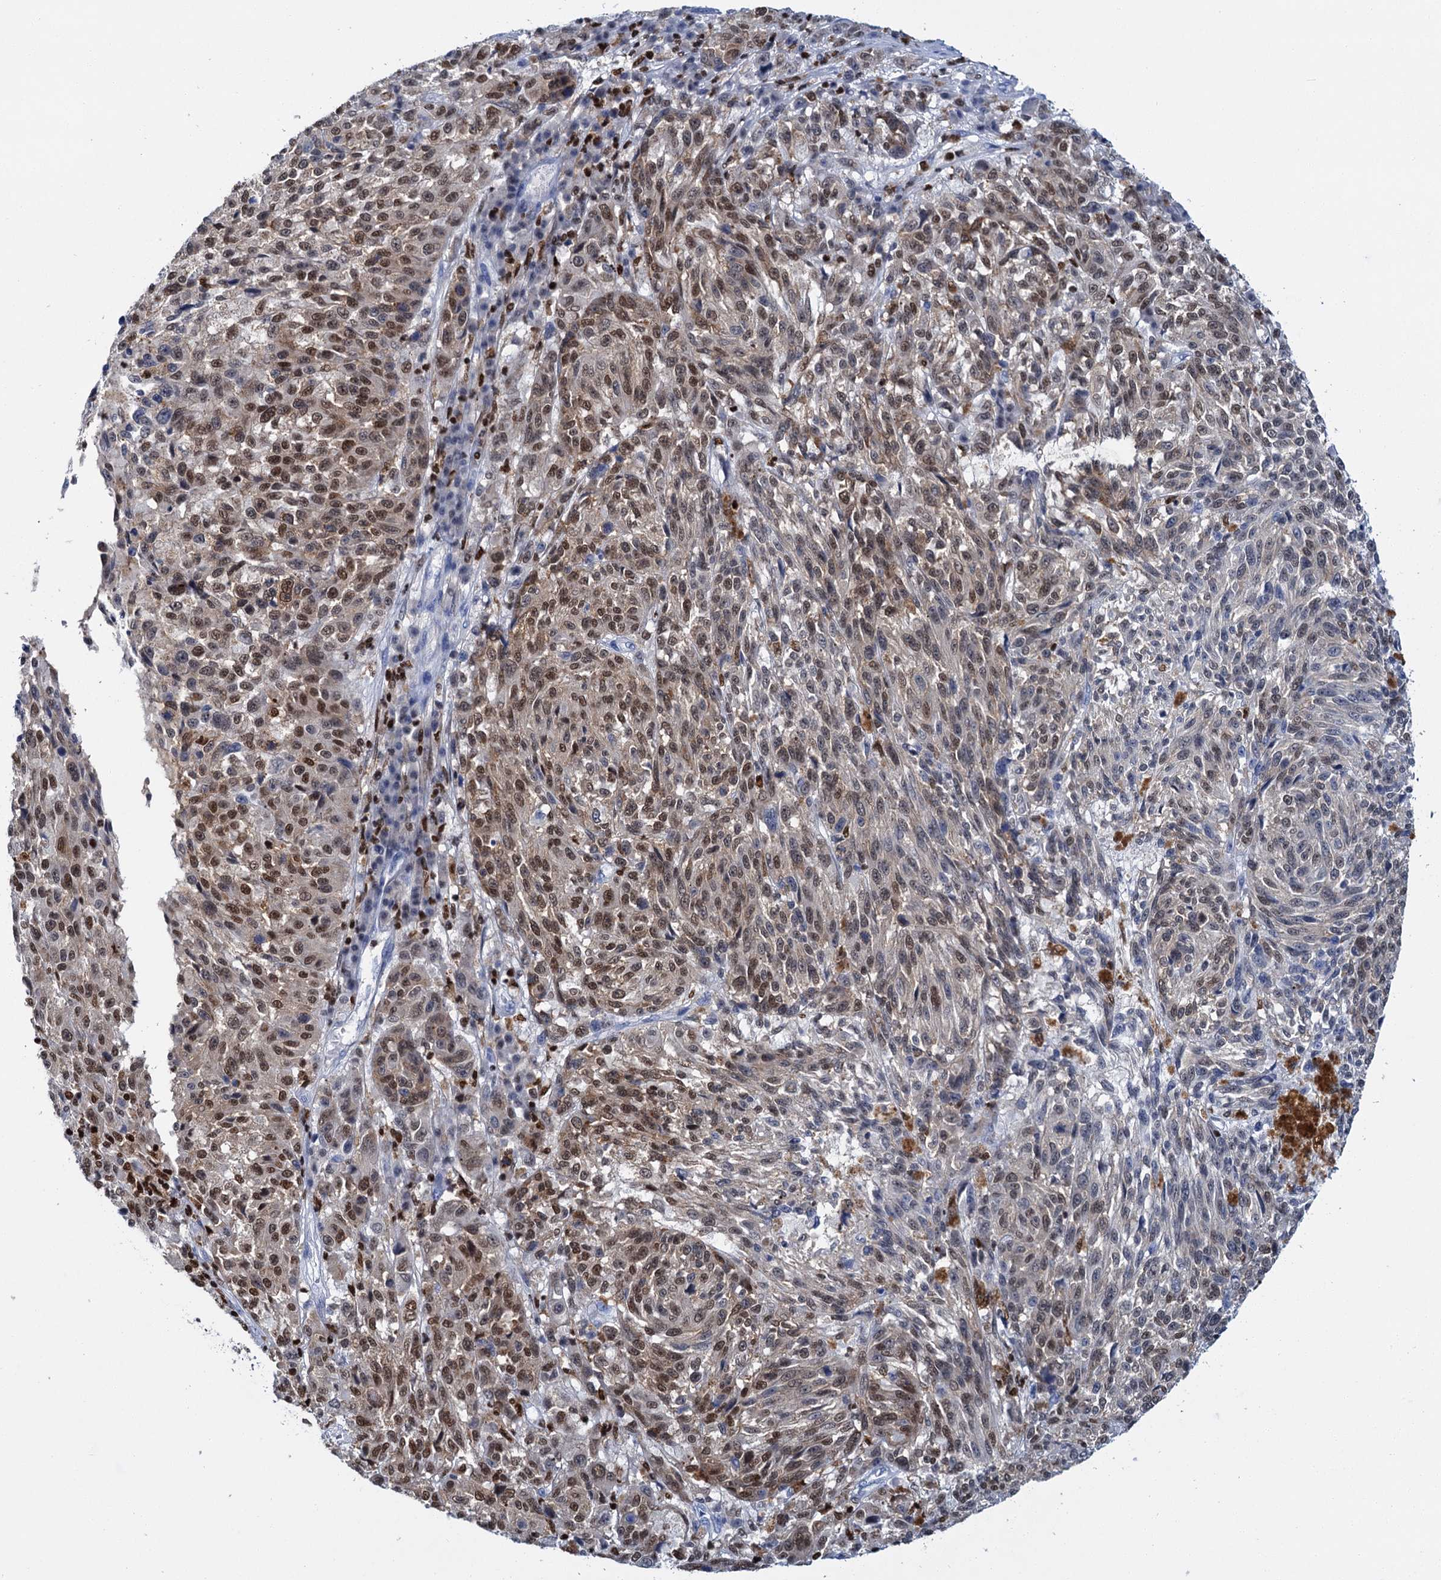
{"staining": {"intensity": "moderate", "quantity": ">75%", "location": "nuclear"}, "tissue": "melanoma", "cell_type": "Tumor cells", "image_type": "cancer", "snomed": [{"axis": "morphology", "description": "Malignant melanoma, NOS"}, {"axis": "topography", "description": "Skin"}], "caption": "Protein expression analysis of human malignant melanoma reveals moderate nuclear positivity in approximately >75% of tumor cells.", "gene": "CELF2", "patient": {"sex": "male", "age": 53}}